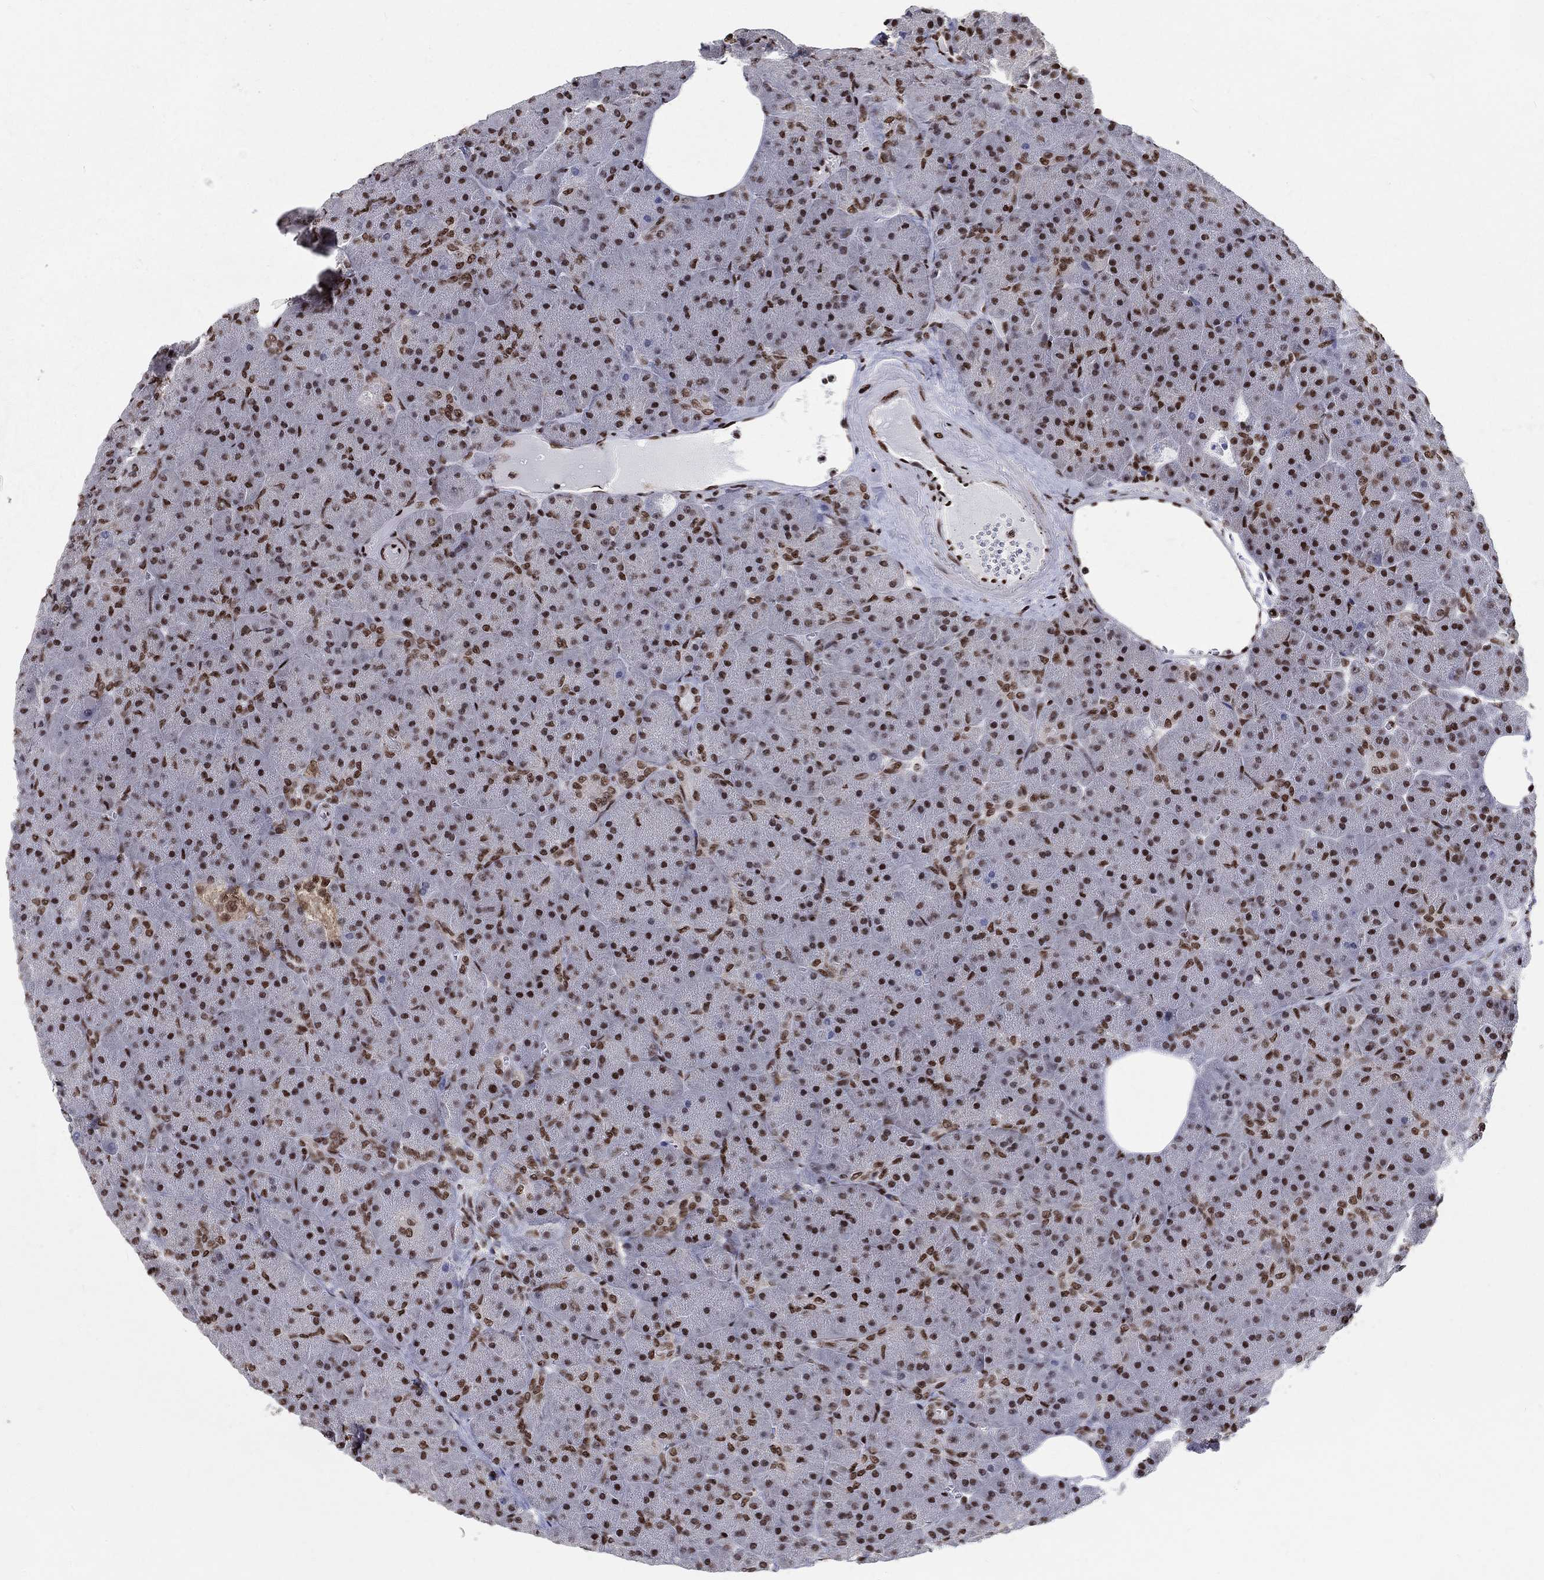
{"staining": {"intensity": "strong", "quantity": "25%-75%", "location": "nuclear"}, "tissue": "pancreas", "cell_type": "Exocrine glandular cells", "image_type": "normal", "snomed": [{"axis": "morphology", "description": "Normal tissue, NOS"}, {"axis": "topography", "description": "Pancreas"}], "caption": "The immunohistochemical stain shows strong nuclear expression in exocrine glandular cells of benign pancreas. The staining is performed using DAB brown chromogen to label protein expression. The nuclei are counter-stained blue using hematoxylin.", "gene": "FBXO16", "patient": {"sex": "male", "age": 61}}